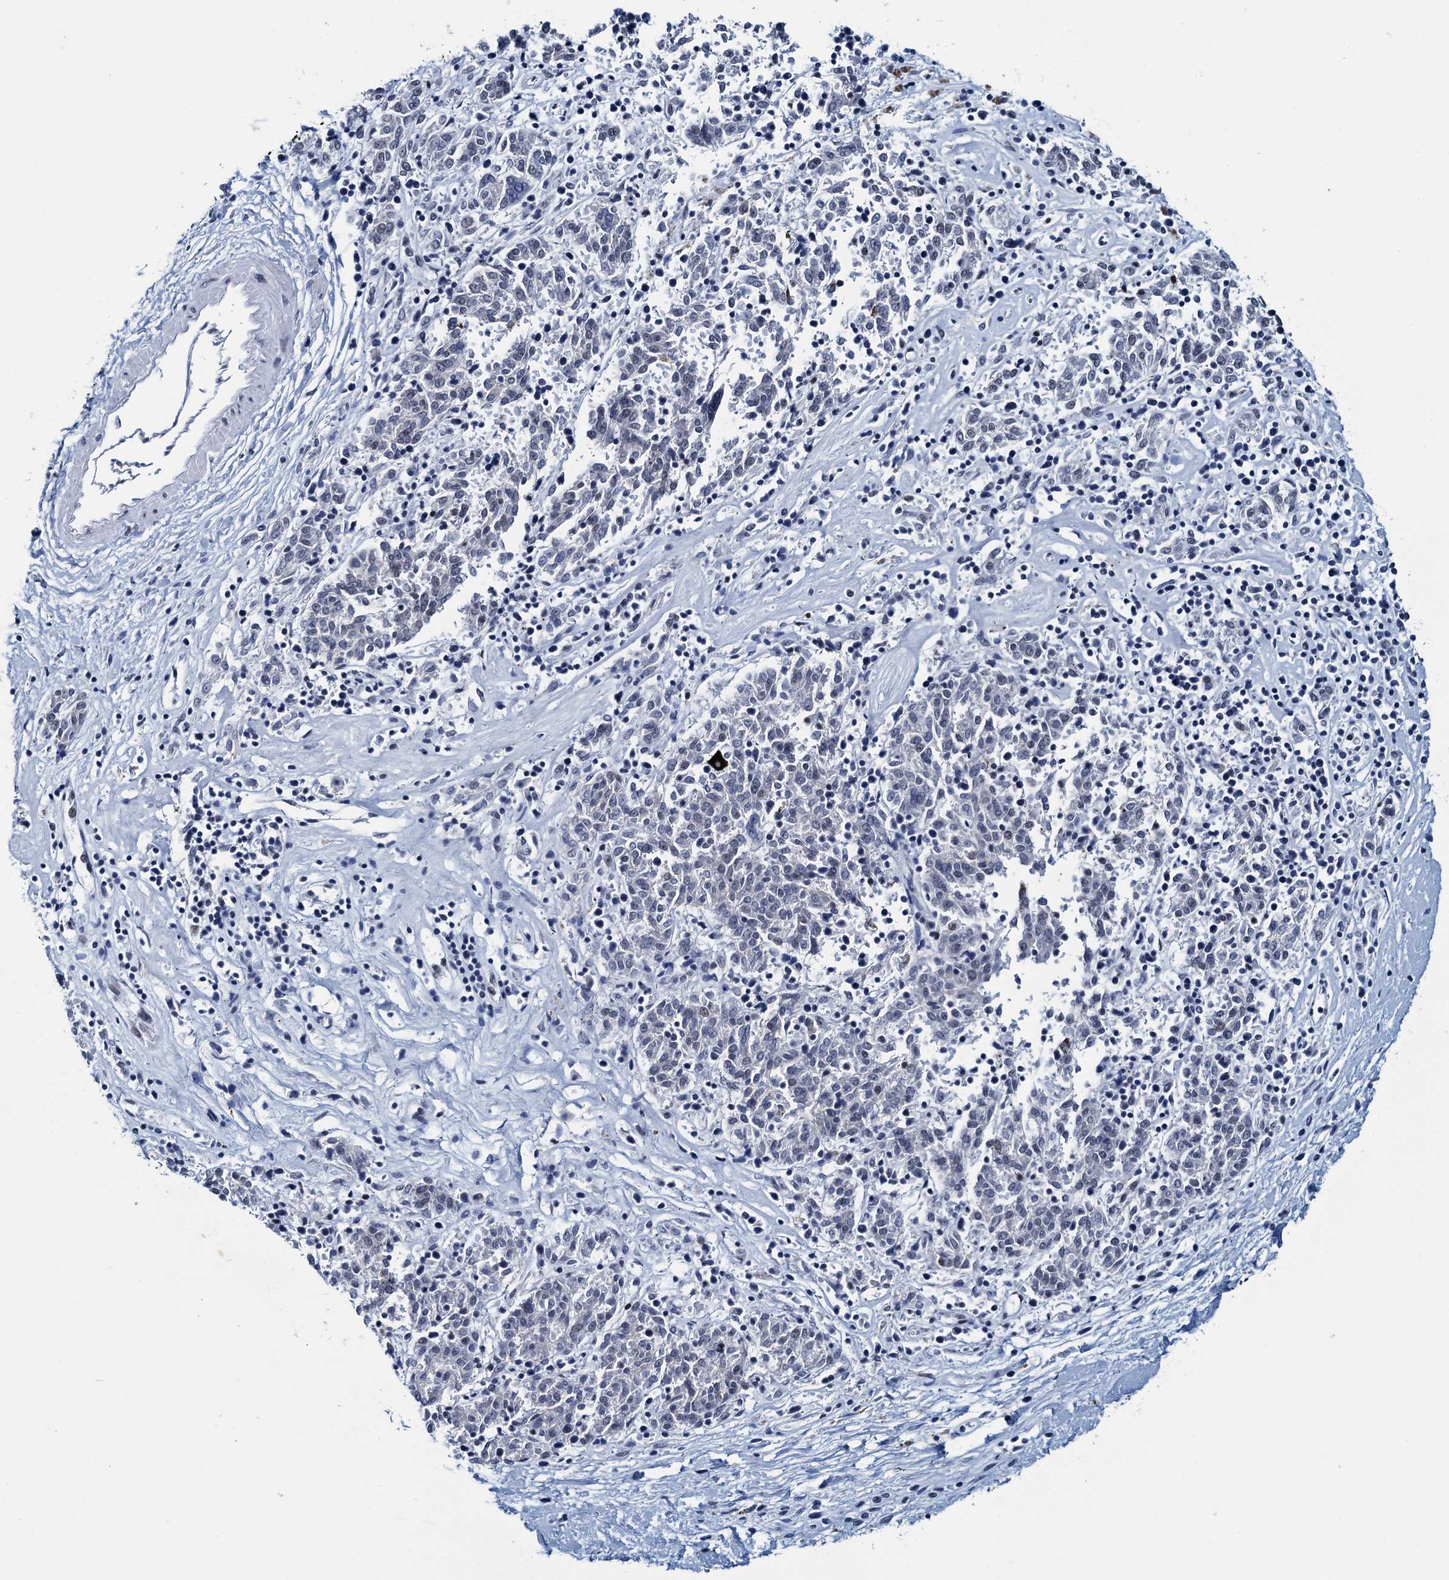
{"staining": {"intensity": "negative", "quantity": "none", "location": "none"}, "tissue": "melanoma", "cell_type": "Tumor cells", "image_type": "cancer", "snomed": [{"axis": "morphology", "description": "Malignant melanoma, NOS"}, {"axis": "topography", "description": "Skin"}], "caption": "Malignant melanoma was stained to show a protein in brown. There is no significant staining in tumor cells.", "gene": "HNRNPUL2", "patient": {"sex": "female", "age": 72}}